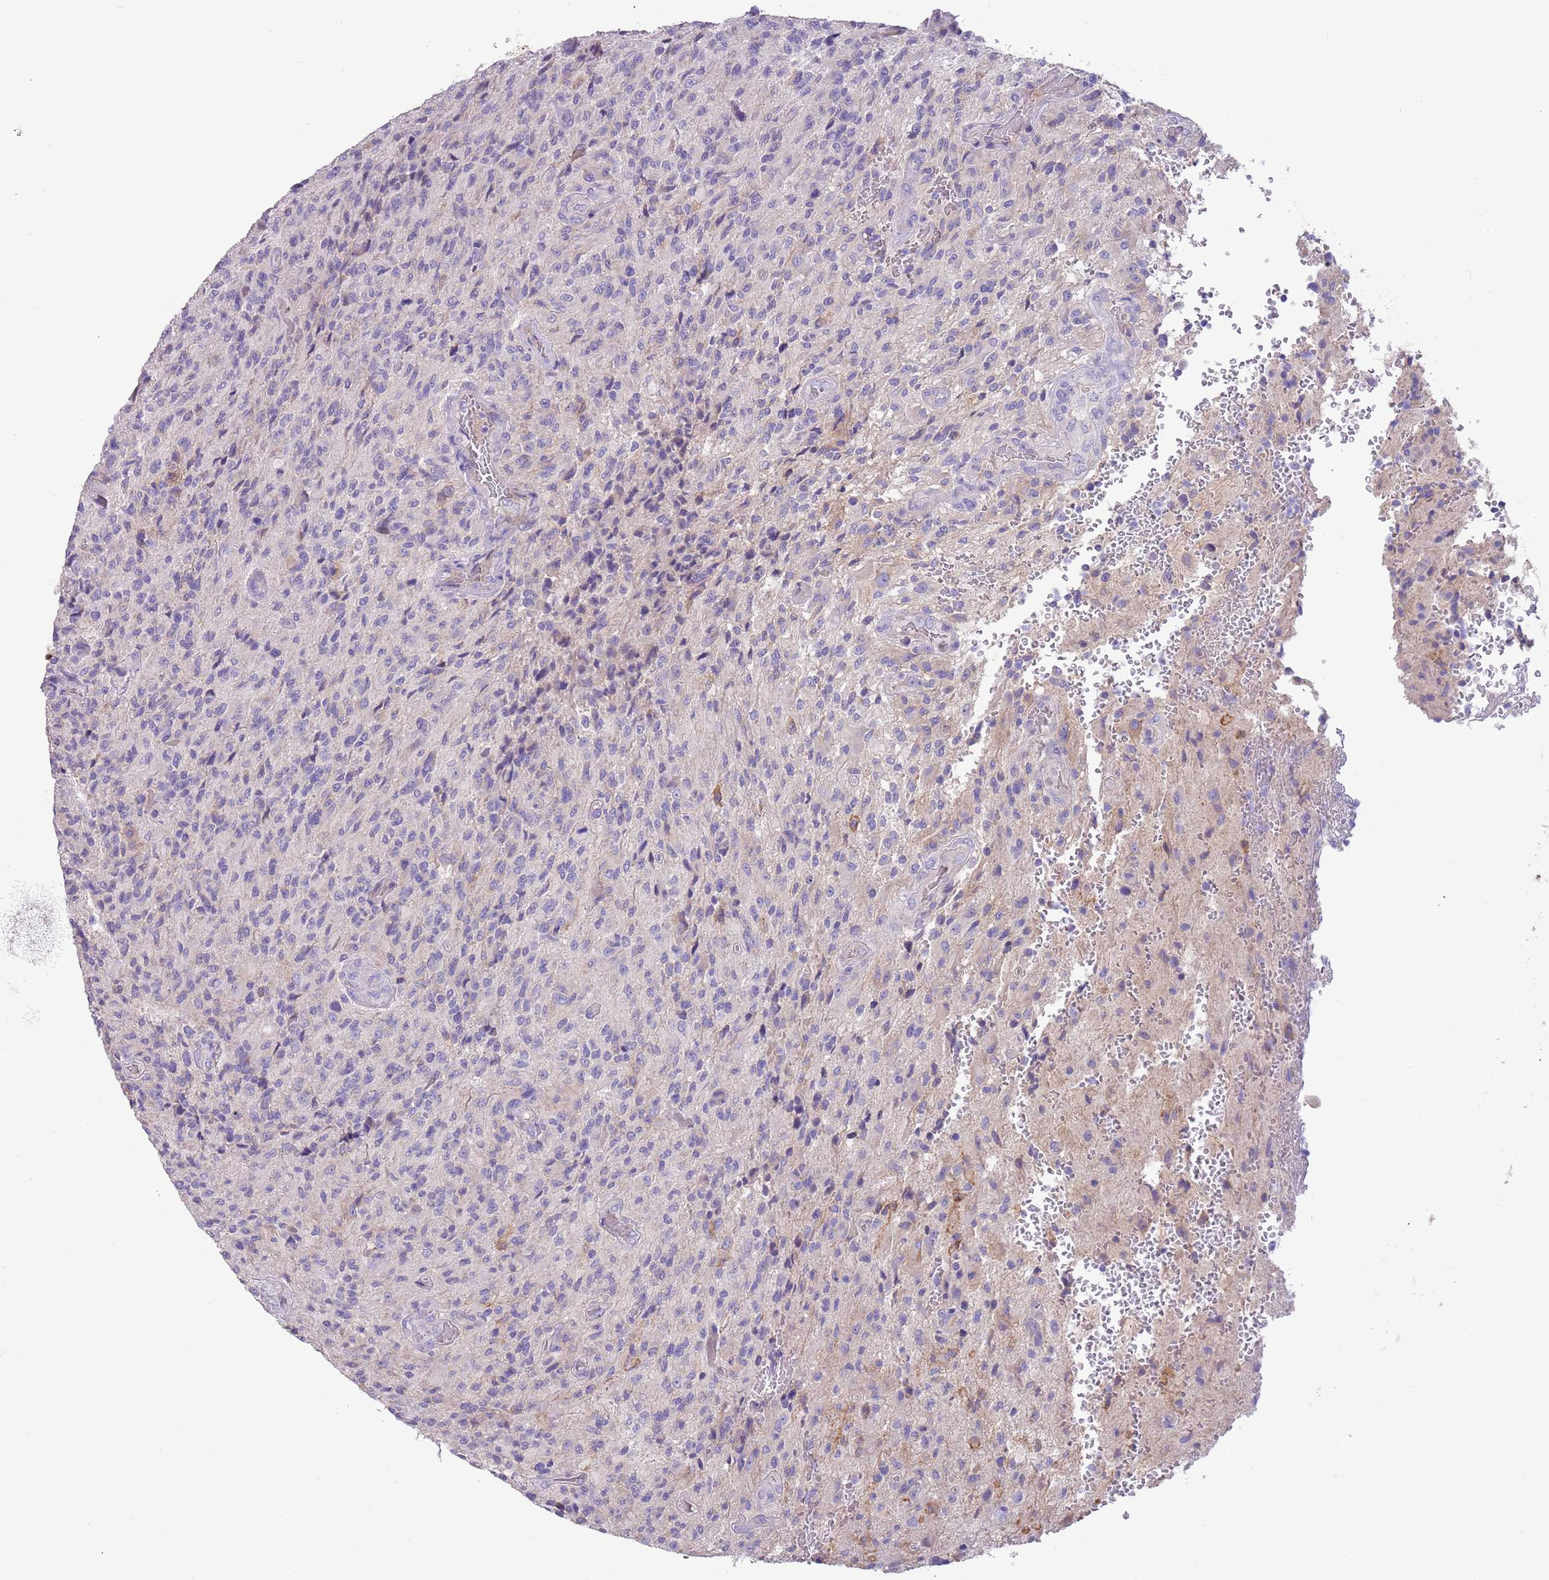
{"staining": {"intensity": "negative", "quantity": "none", "location": "none"}, "tissue": "glioma", "cell_type": "Tumor cells", "image_type": "cancer", "snomed": [{"axis": "morphology", "description": "Normal tissue, NOS"}, {"axis": "morphology", "description": "Glioma, malignant, High grade"}, {"axis": "topography", "description": "Cerebral cortex"}], "caption": "This is a image of IHC staining of glioma, which shows no staining in tumor cells. (DAB (3,3'-diaminobenzidine) immunohistochemistry, high magnification).", "gene": "TRMO", "patient": {"sex": "male", "age": 56}}